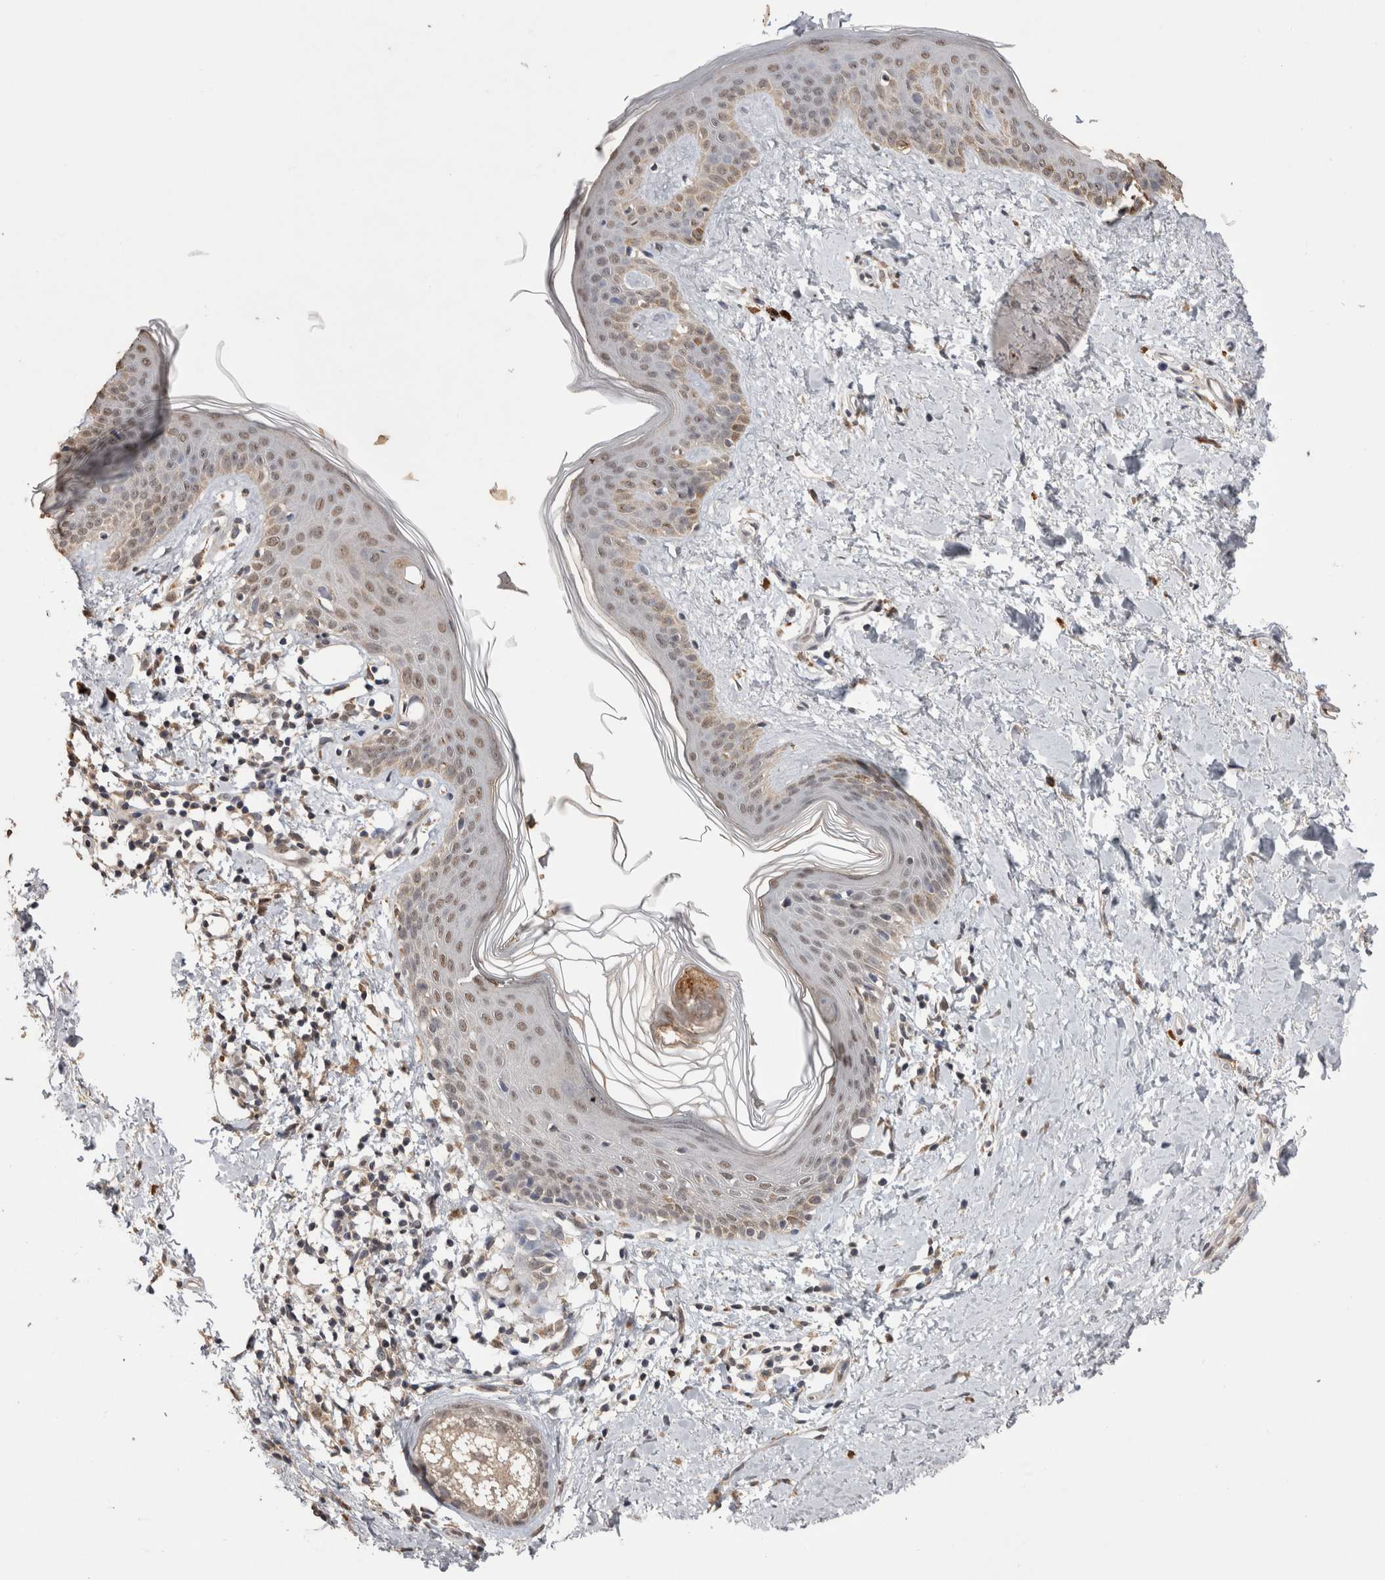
{"staining": {"intensity": "negative", "quantity": "none", "location": "none"}, "tissue": "skin", "cell_type": "Fibroblasts", "image_type": "normal", "snomed": [{"axis": "morphology", "description": "Normal tissue, NOS"}, {"axis": "topography", "description": "Skin"}], "caption": "Benign skin was stained to show a protein in brown. There is no significant positivity in fibroblasts. Nuclei are stained in blue.", "gene": "GRK5", "patient": {"sex": "female", "age": 46}}